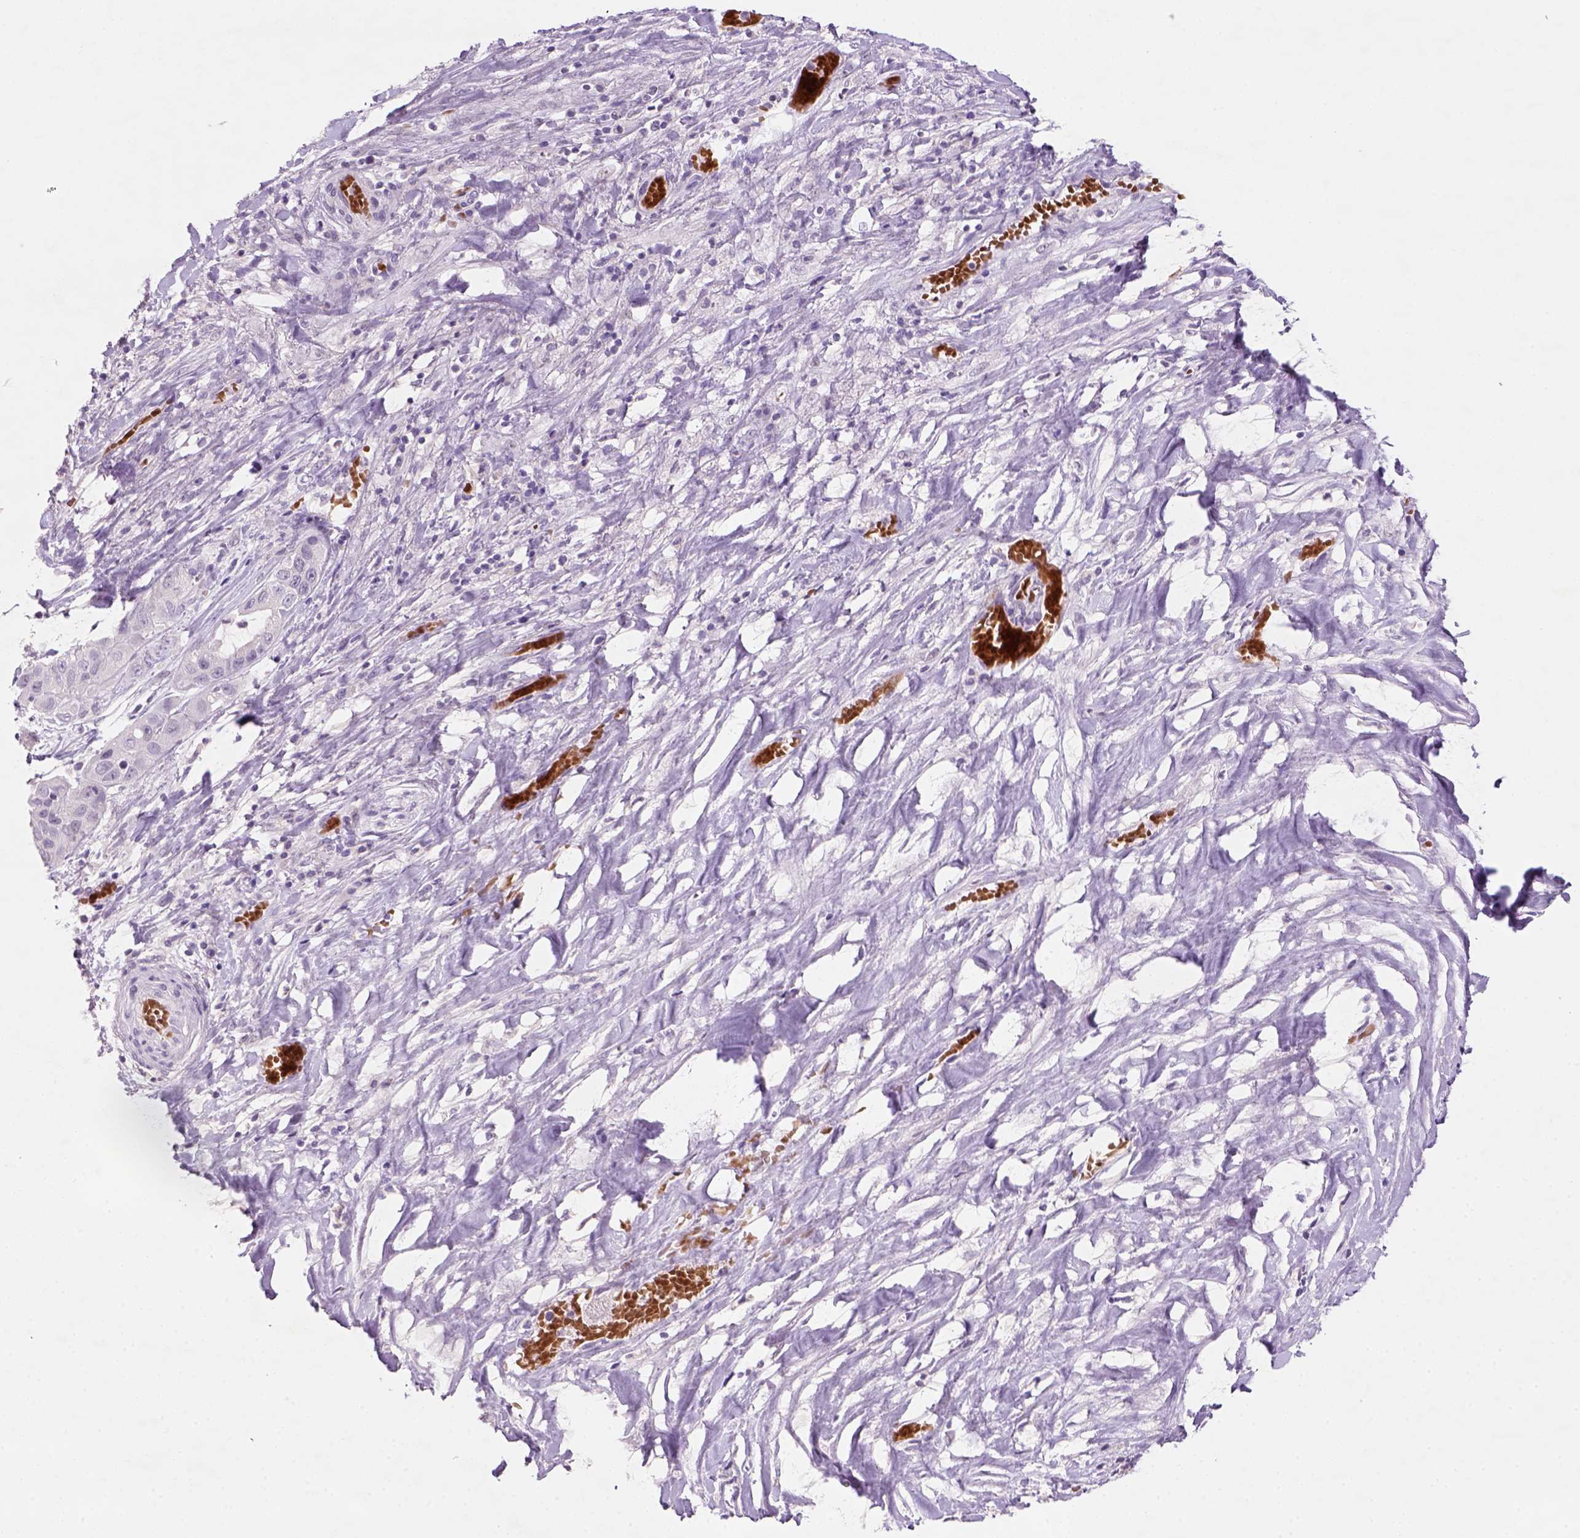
{"staining": {"intensity": "negative", "quantity": "none", "location": "none"}, "tissue": "liver cancer", "cell_type": "Tumor cells", "image_type": "cancer", "snomed": [{"axis": "morphology", "description": "Cholangiocarcinoma"}, {"axis": "topography", "description": "Liver"}], "caption": "This is an immunohistochemistry (IHC) image of human liver cholangiocarcinoma. There is no positivity in tumor cells.", "gene": "ZMAT4", "patient": {"sex": "female", "age": 52}}